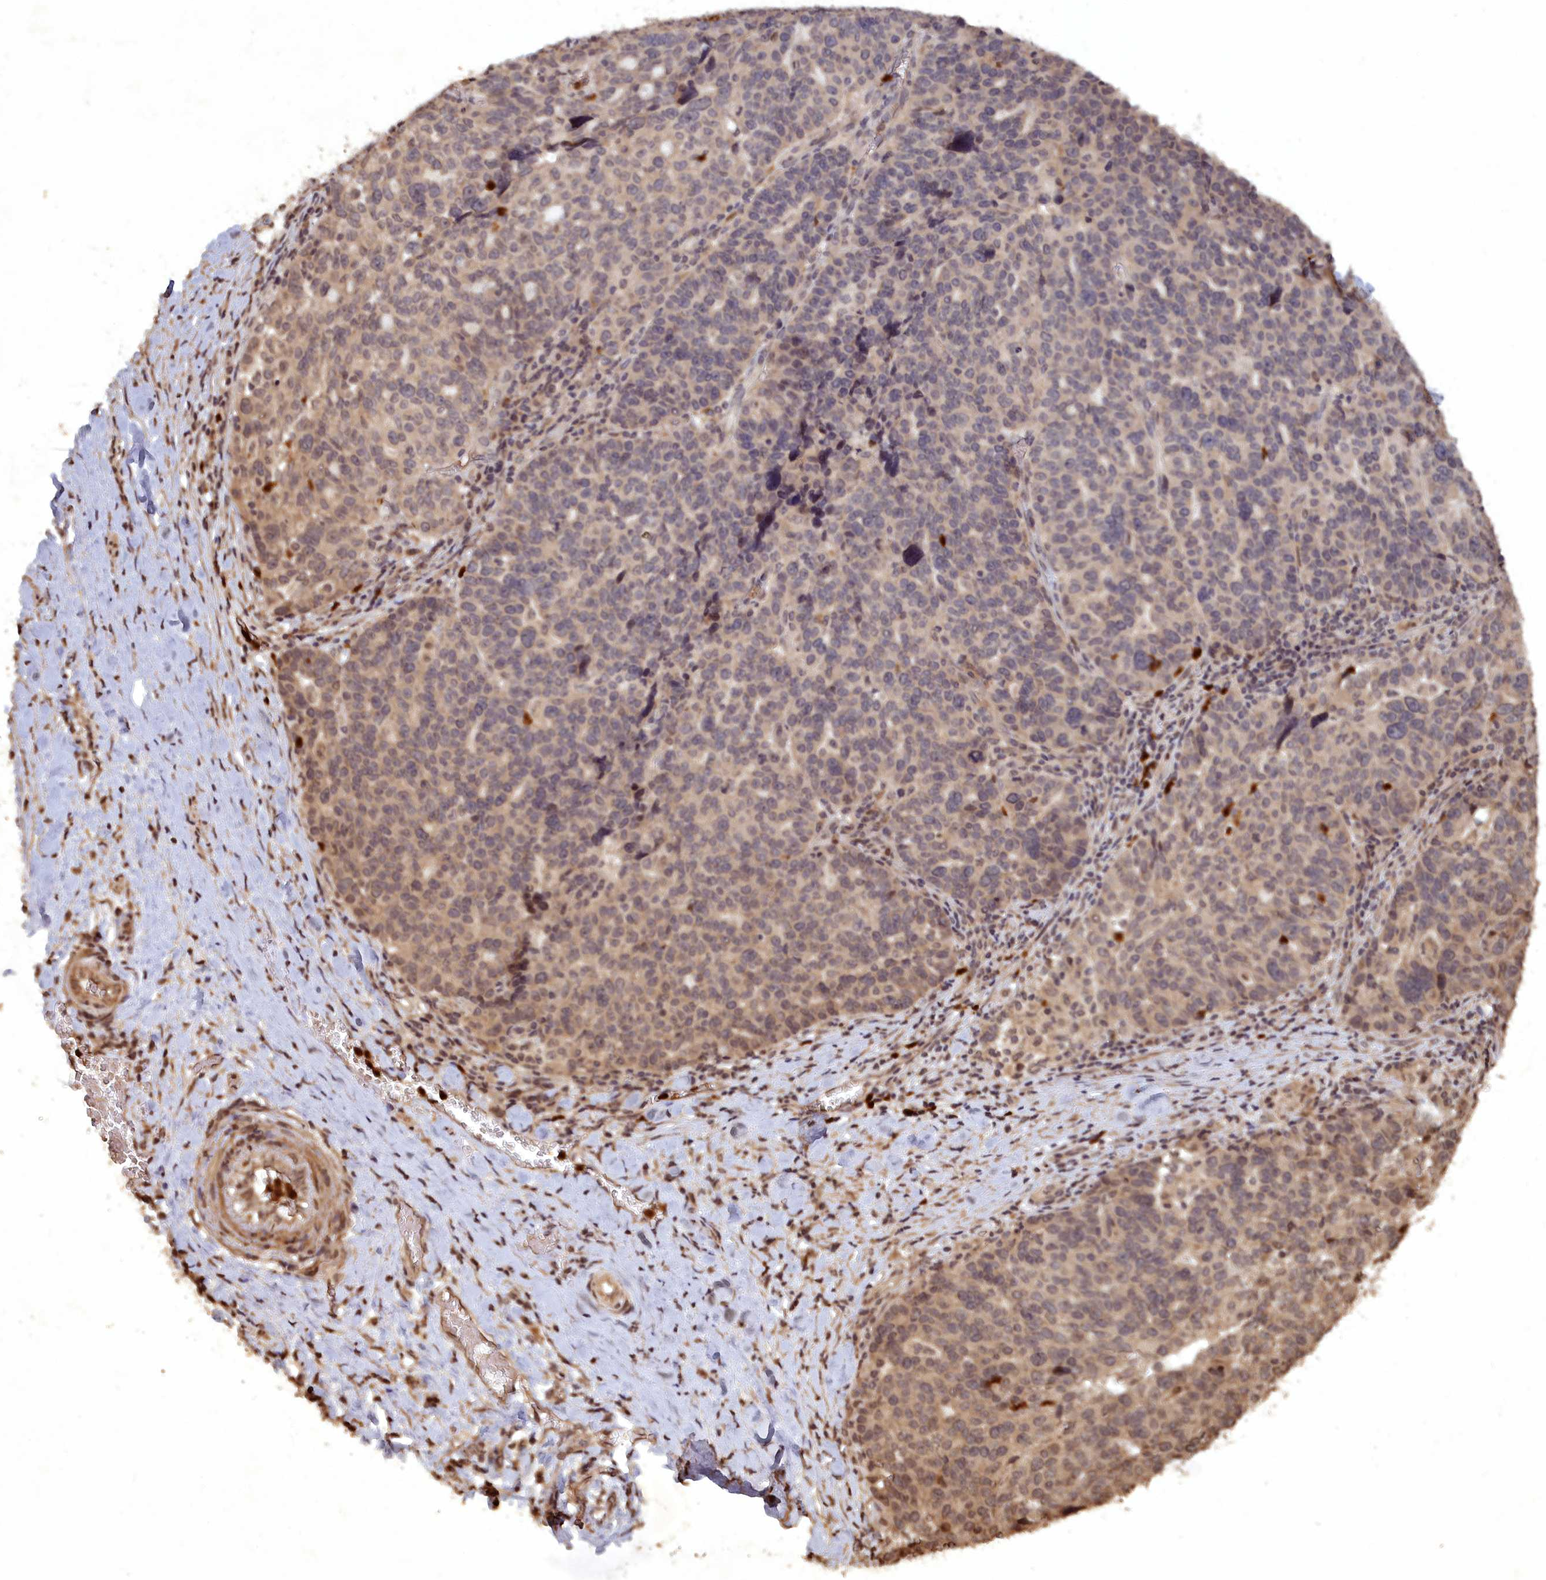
{"staining": {"intensity": "moderate", "quantity": "25%-75%", "location": "cytoplasmic/membranous,nuclear"}, "tissue": "ovarian cancer", "cell_type": "Tumor cells", "image_type": "cancer", "snomed": [{"axis": "morphology", "description": "Cystadenocarcinoma, serous, NOS"}, {"axis": "topography", "description": "Ovary"}], "caption": "Tumor cells exhibit moderate cytoplasmic/membranous and nuclear staining in approximately 25%-75% of cells in ovarian cancer.", "gene": "SRMS", "patient": {"sex": "female", "age": 59}}